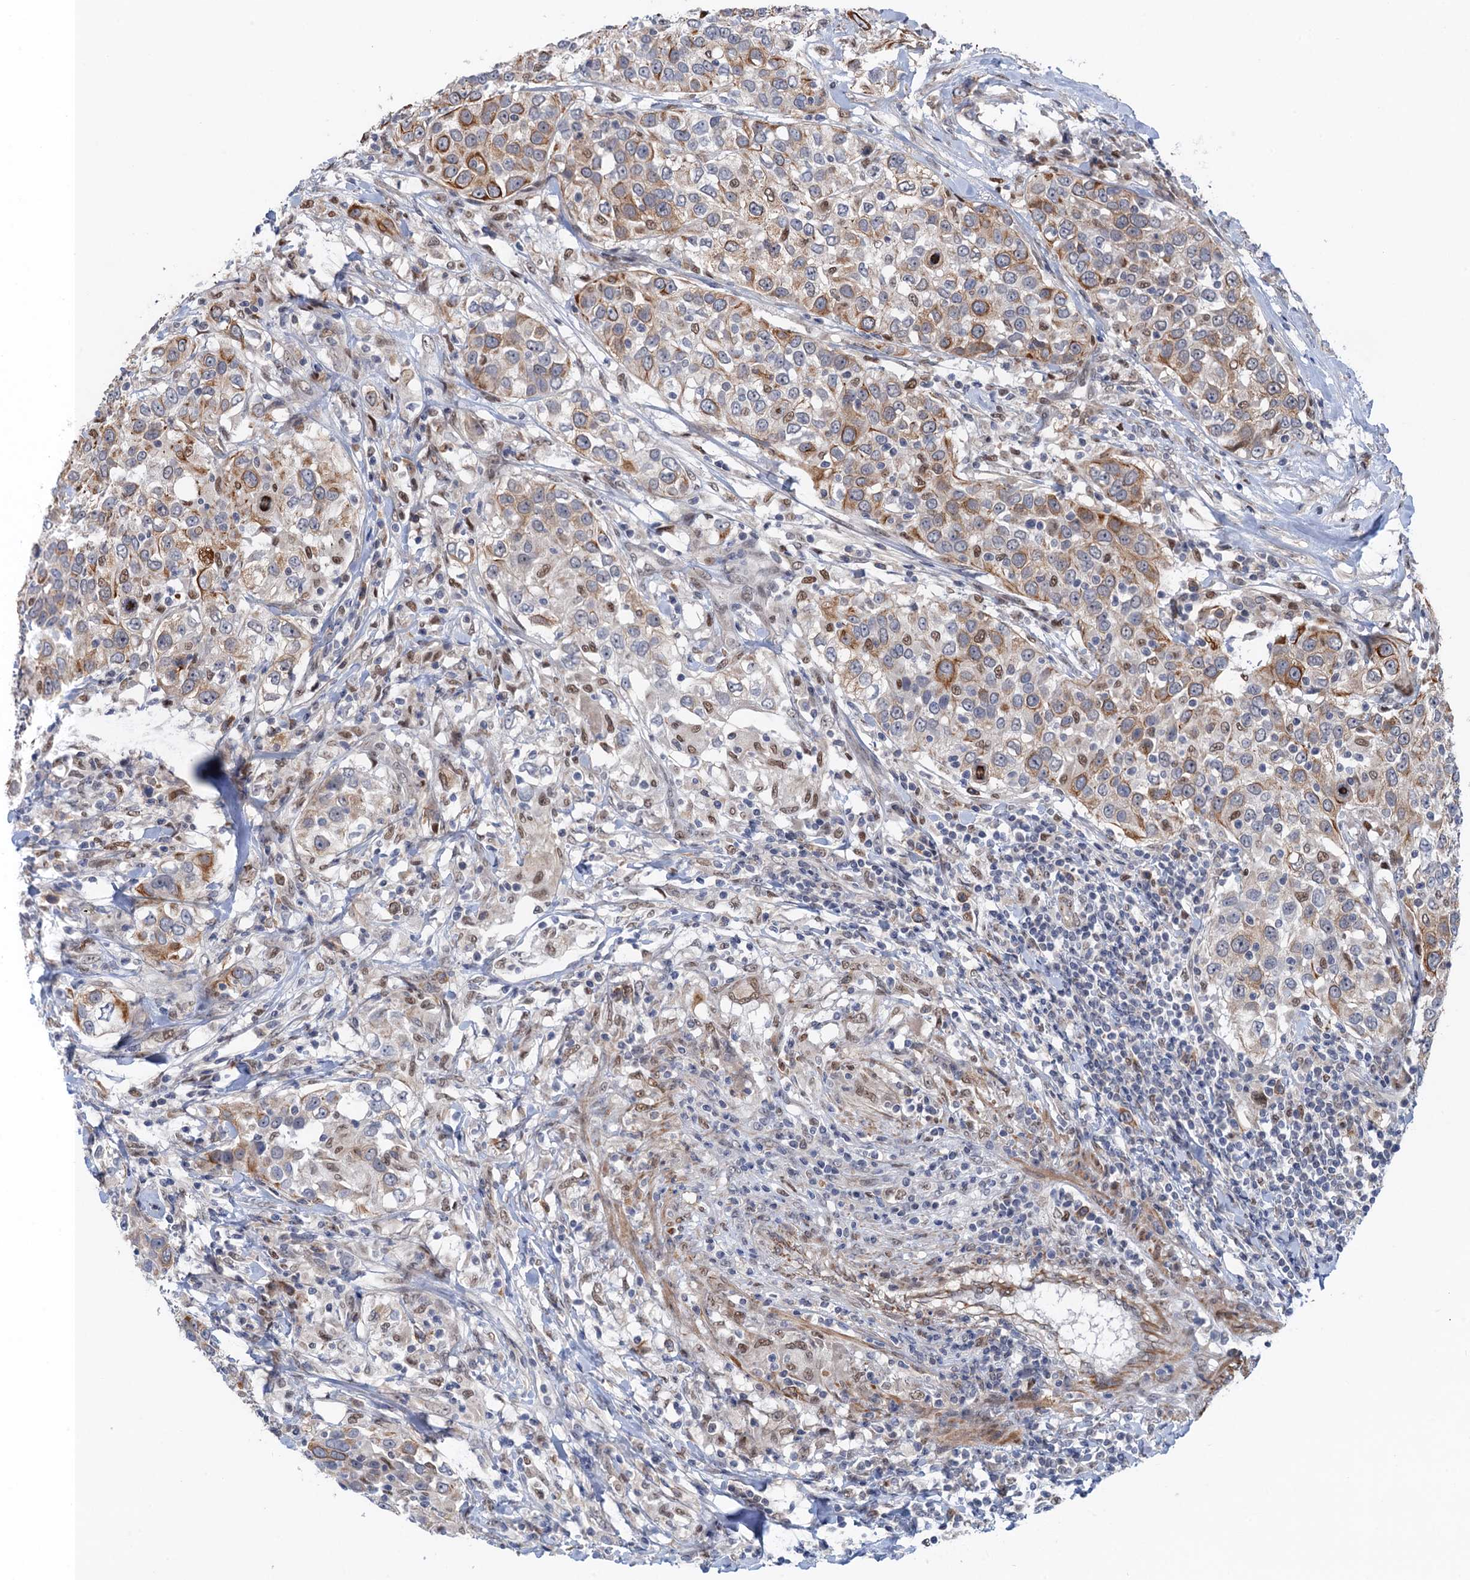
{"staining": {"intensity": "moderate", "quantity": "25%-75%", "location": "cytoplasmic/membranous,nuclear"}, "tissue": "urothelial cancer", "cell_type": "Tumor cells", "image_type": "cancer", "snomed": [{"axis": "morphology", "description": "Urothelial carcinoma, High grade"}, {"axis": "topography", "description": "Urinary bladder"}], "caption": "Approximately 25%-75% of tumor cells in urothelial cancer demonstrate moderate cytoplasmic/membranous and nuclear protein expression as visualized by brown immunohistochemical staining.", "gene": "TTC31", "patient": {"sex": "female", "age": 80}}